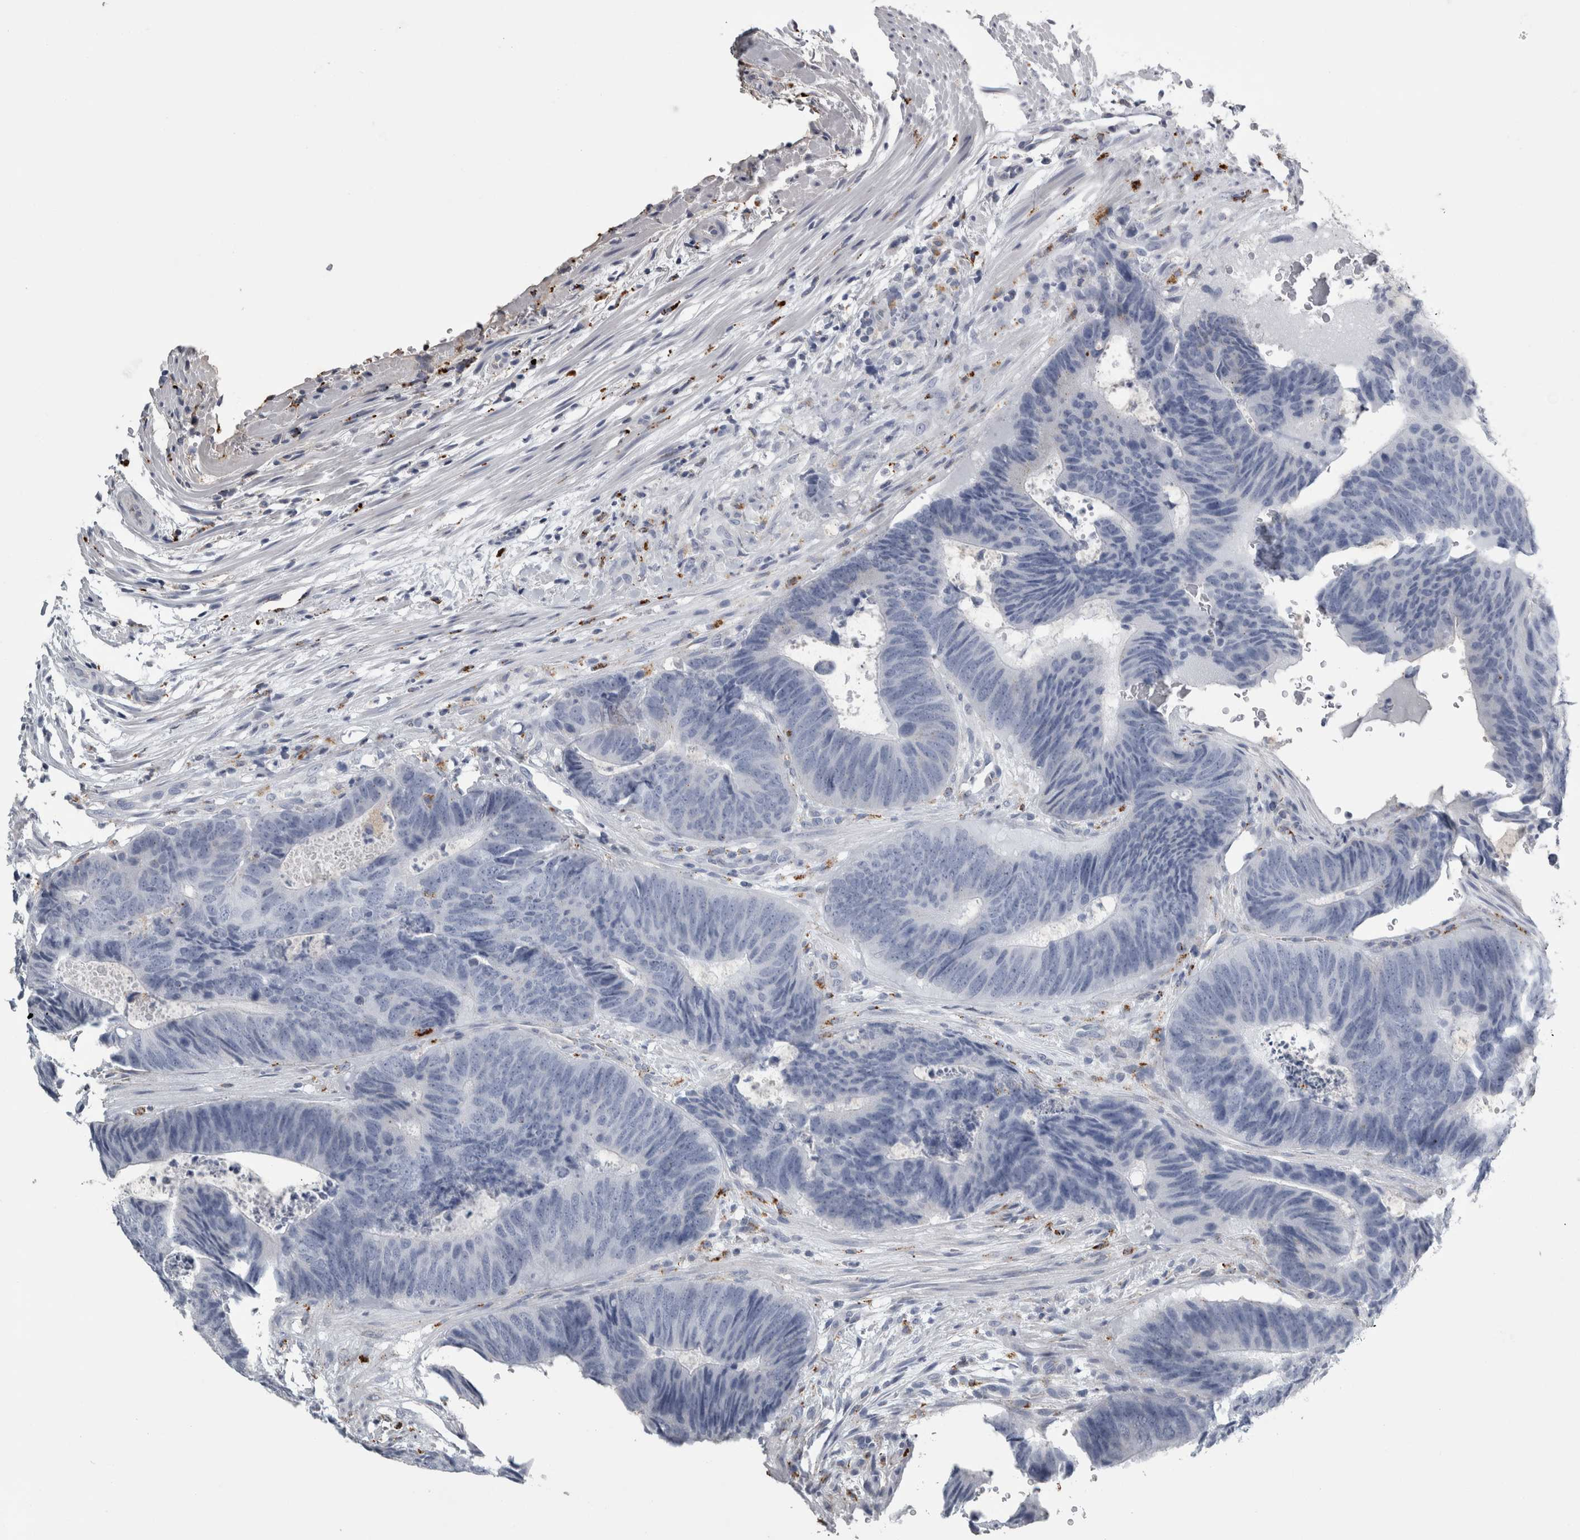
{"staining": {"intensity": "negative", "quantity": "none", "location": "none"}, "tissue": "colorectal cancer", "cell_type": "Tumor cells", "image_type": "cancer", "snomed": [{"axis": "morphology", "description": "Adenocarcinoma, NOS"}, {"axis": "topography", "description": "Colon"}], "caption": "Colorectal adenocarcinoma was stained to show a protein in brown. There is no significant positivity in tumor cells.", "gene": "DPP7", "patient": {"sex": "male", "age": 56}}